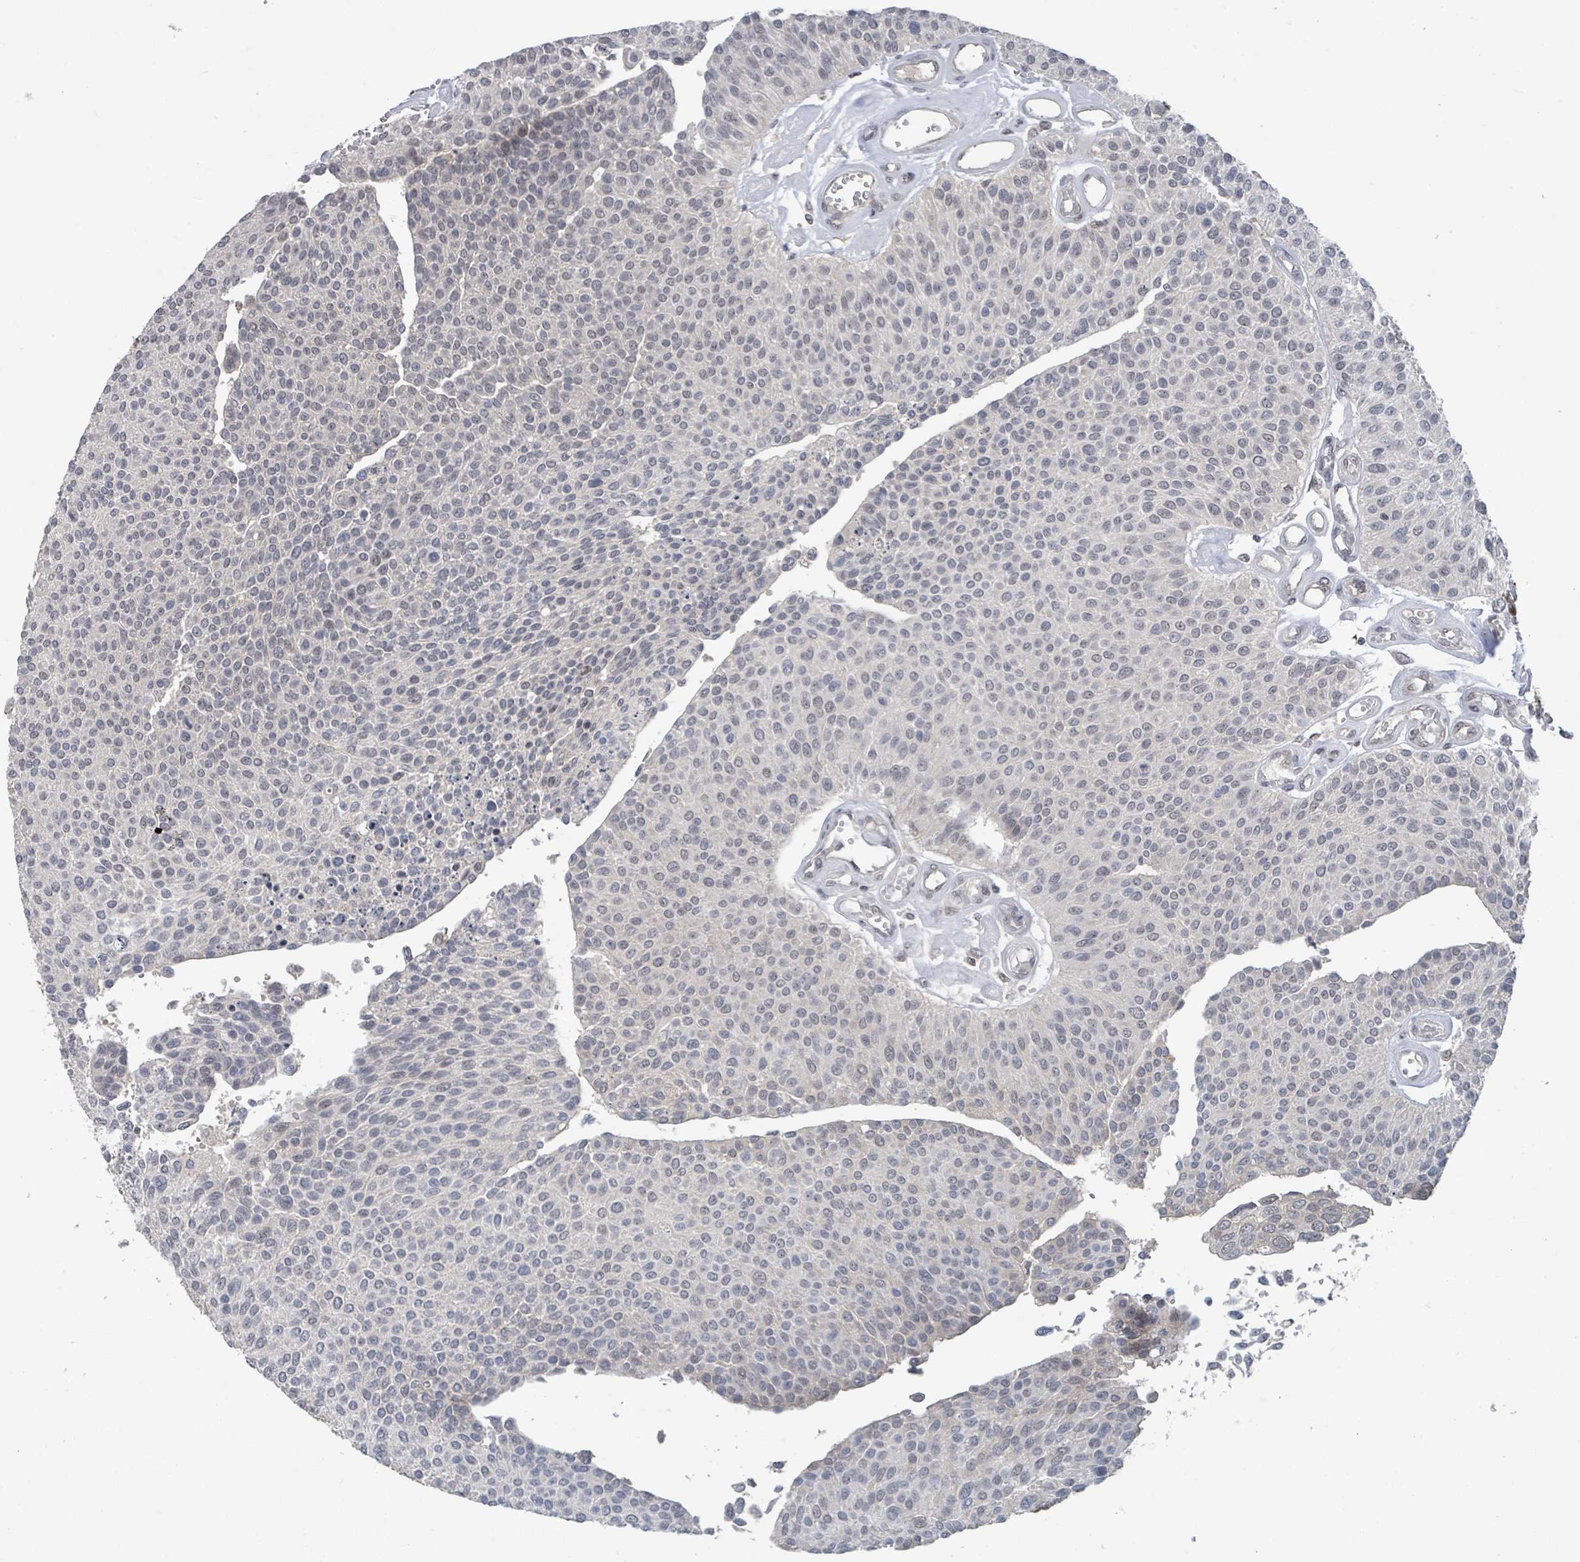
{"staining": {"intensity": "negative", "quantity": "none", "location": "none"}, "tissue": "urothelial cancer", "cell_type": "Tumor cells", "image_type": "cancer", "snomed": [{"axis": "morphology", "description": "Urothelial carcinoma, NOS"}, {"axis": "topography", "description": "Urinary bladder"}], "caption": "Transitional cell carcinoma was stained to show a protein in brown. There is no significant staining in tumor cells.", "gene": "ZBTB14", "patient": {"sex": "male", "age": 55}}